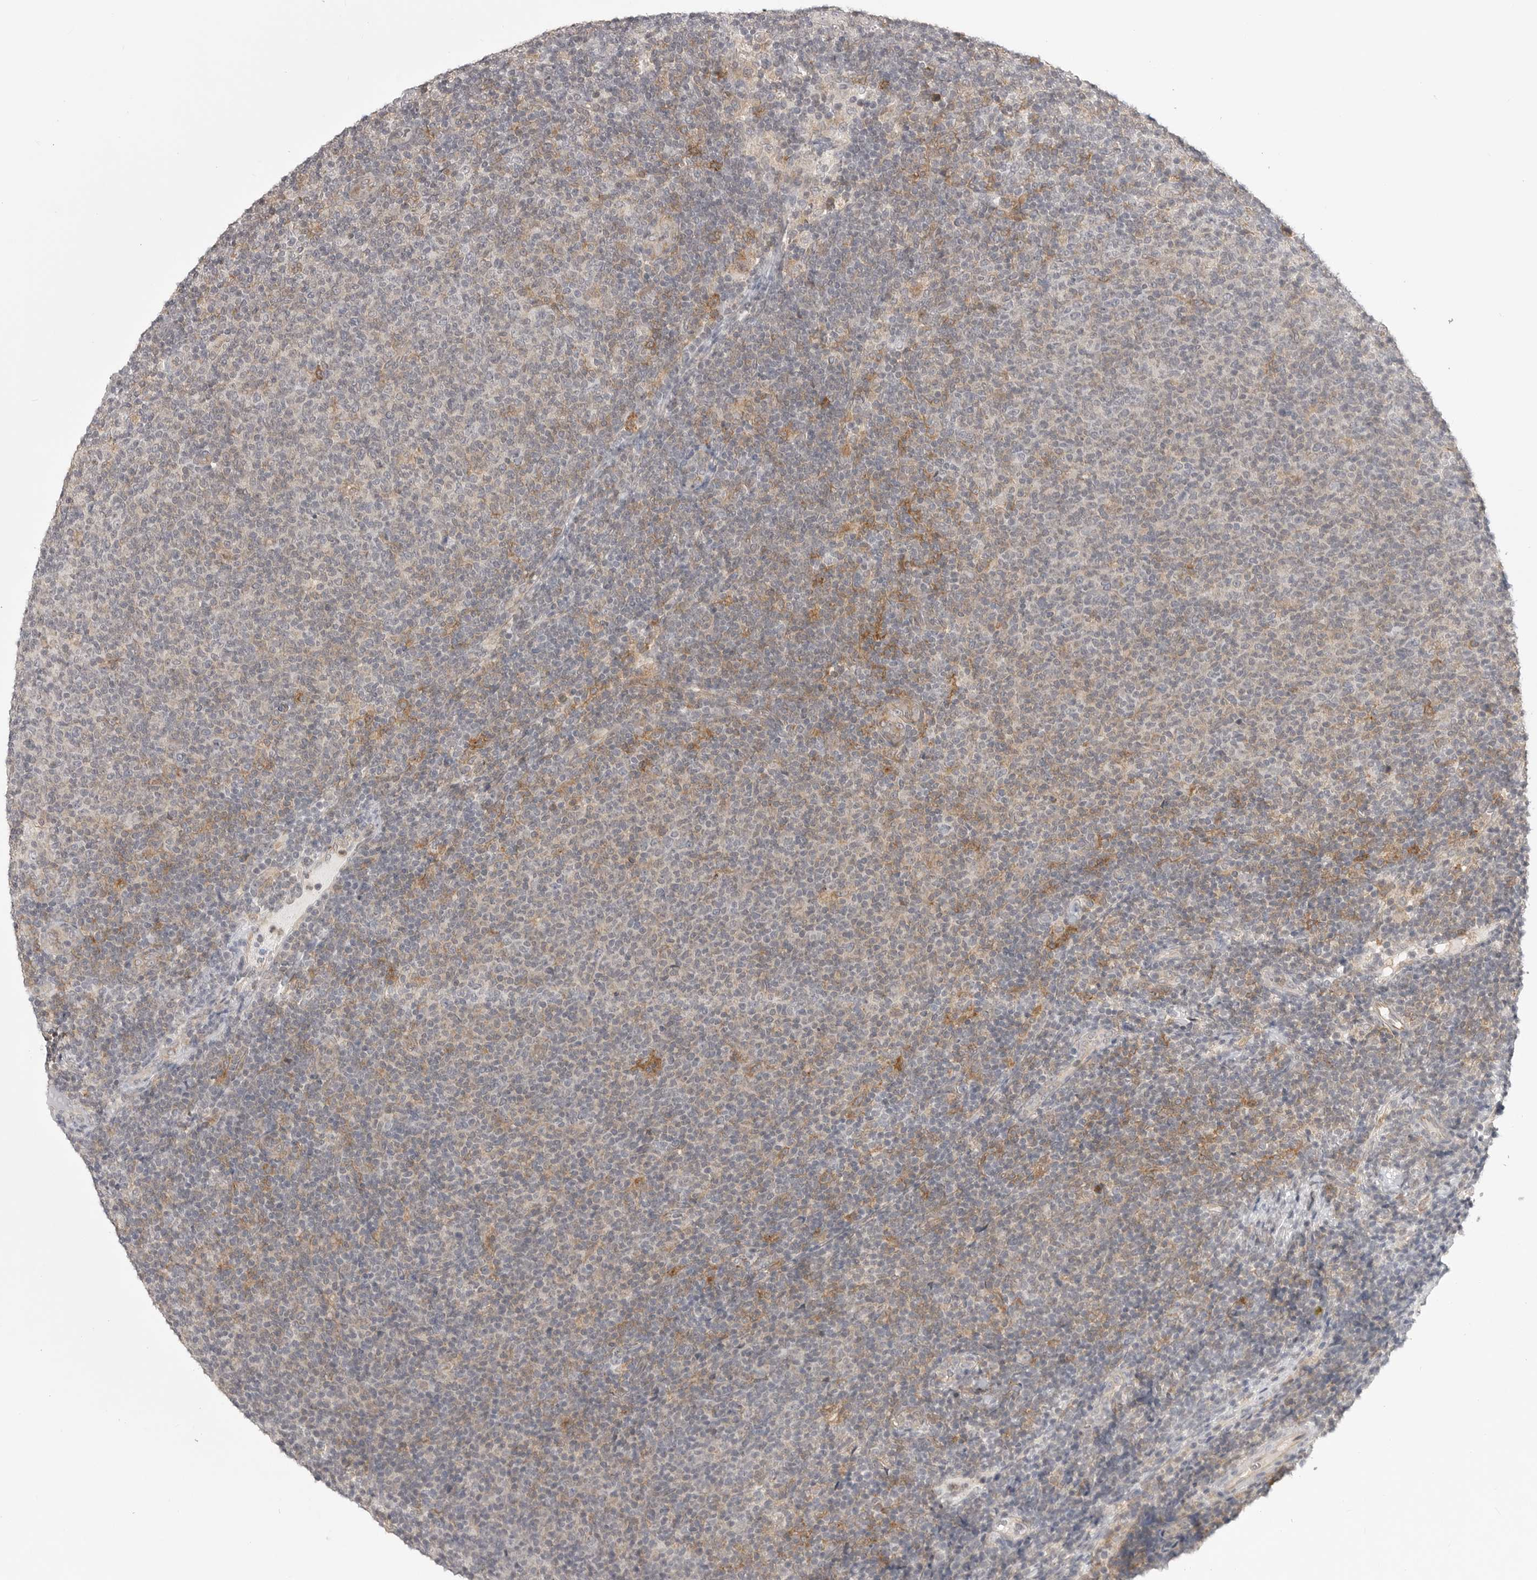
{"staining": {"intensity": "weak", "quantity": "25%-75%", "location": "cytoplasmic/membranous"}, "tissue": "lymphoma", "cell_type": "Tumor cells", "image_type": "cancer", "snomed": [{"axis": "morphology", "description": "Malignant lymphoma, non-Hodgkin's type, Low grade"}, {"axis": "topography", "description": "Lymph node"}], "caption": "Malignant lymphoma, non-Hodgkin's type (low-grade) stained with a protein marker displays weak staining in tumor cells.", "gene": "IFNGR1", "patient": {"sex": "male", "age": 66}}